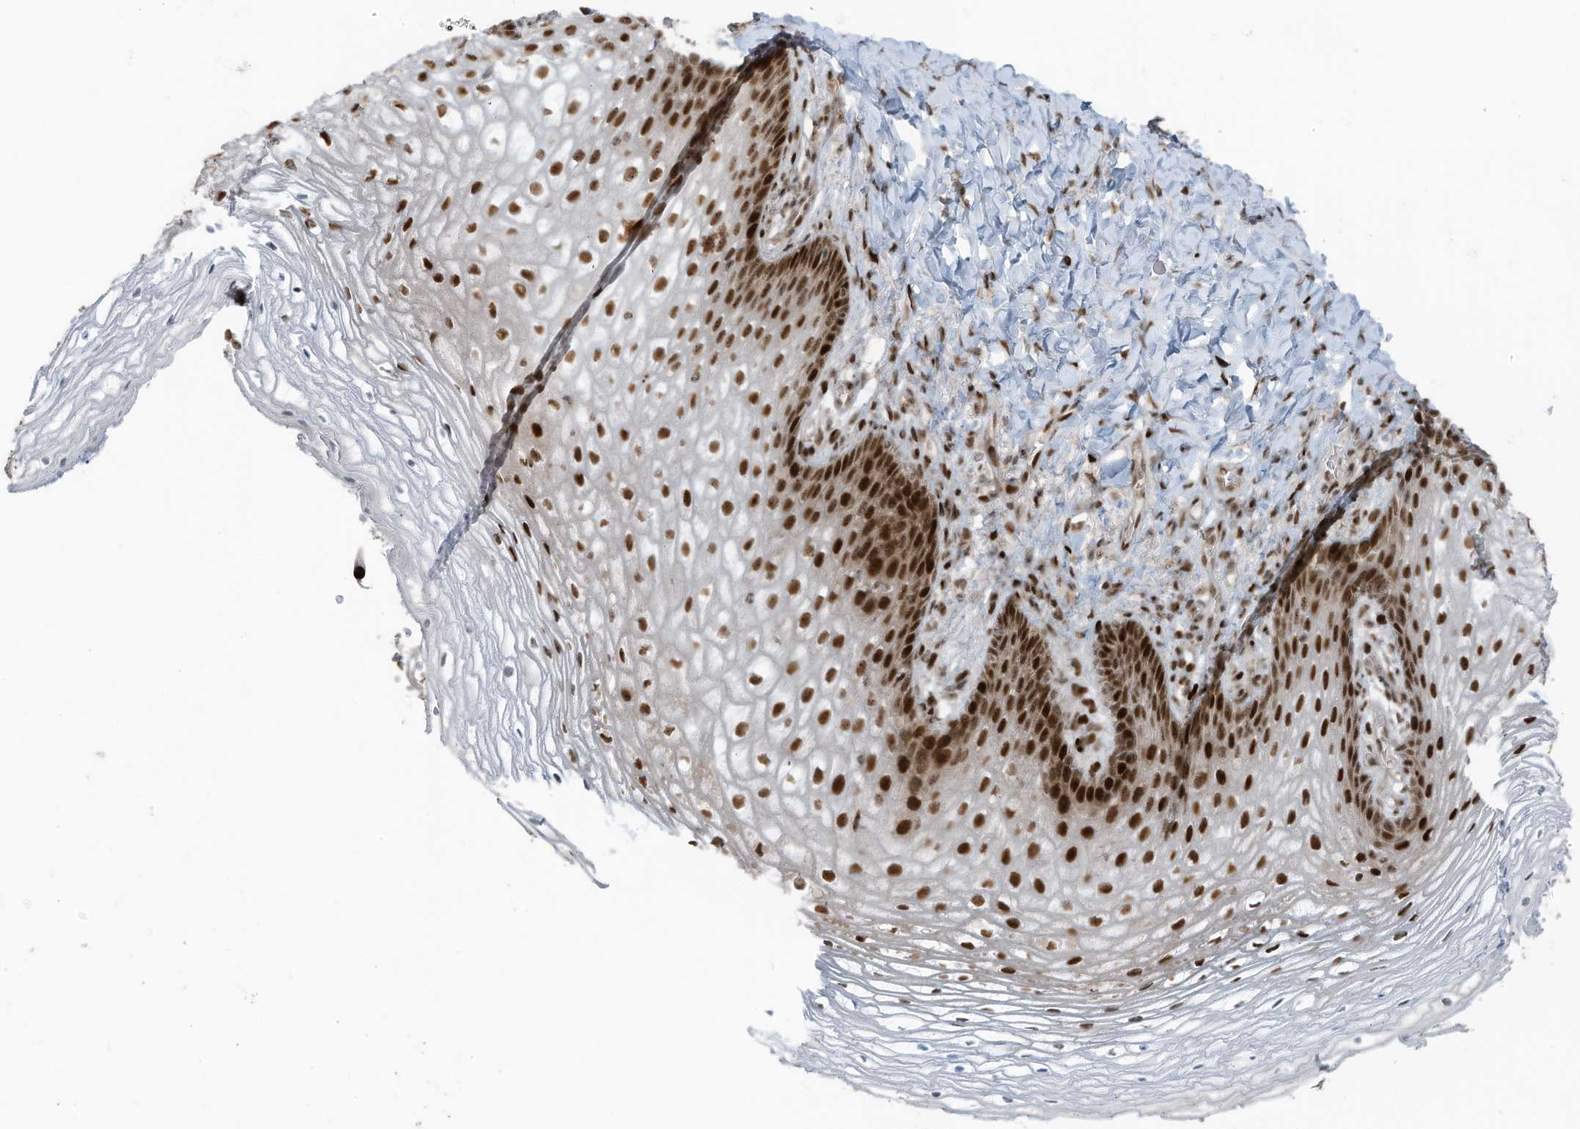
{"staining": {"intensity": "strong", "quantity": ">75%", "location": "nuclear"}, "tissue": "vagina", "cell_type": "Squamous epithelial cells", "image_type": "normal", "snomed": [{"axis": "morphology", "description": "Normal tissue, NOS"}, {"axis": "topography", "description": "Vagina"}], "caption": "Strong nuclear positivity is appreciated in approximately >75% of squamous epithelial cells in benign vagina. The protein of interest is shown in brown color, while the nuclei are stained blue.", "gene": "PCNP", "patient": {"sex": "female", "age": 60}}